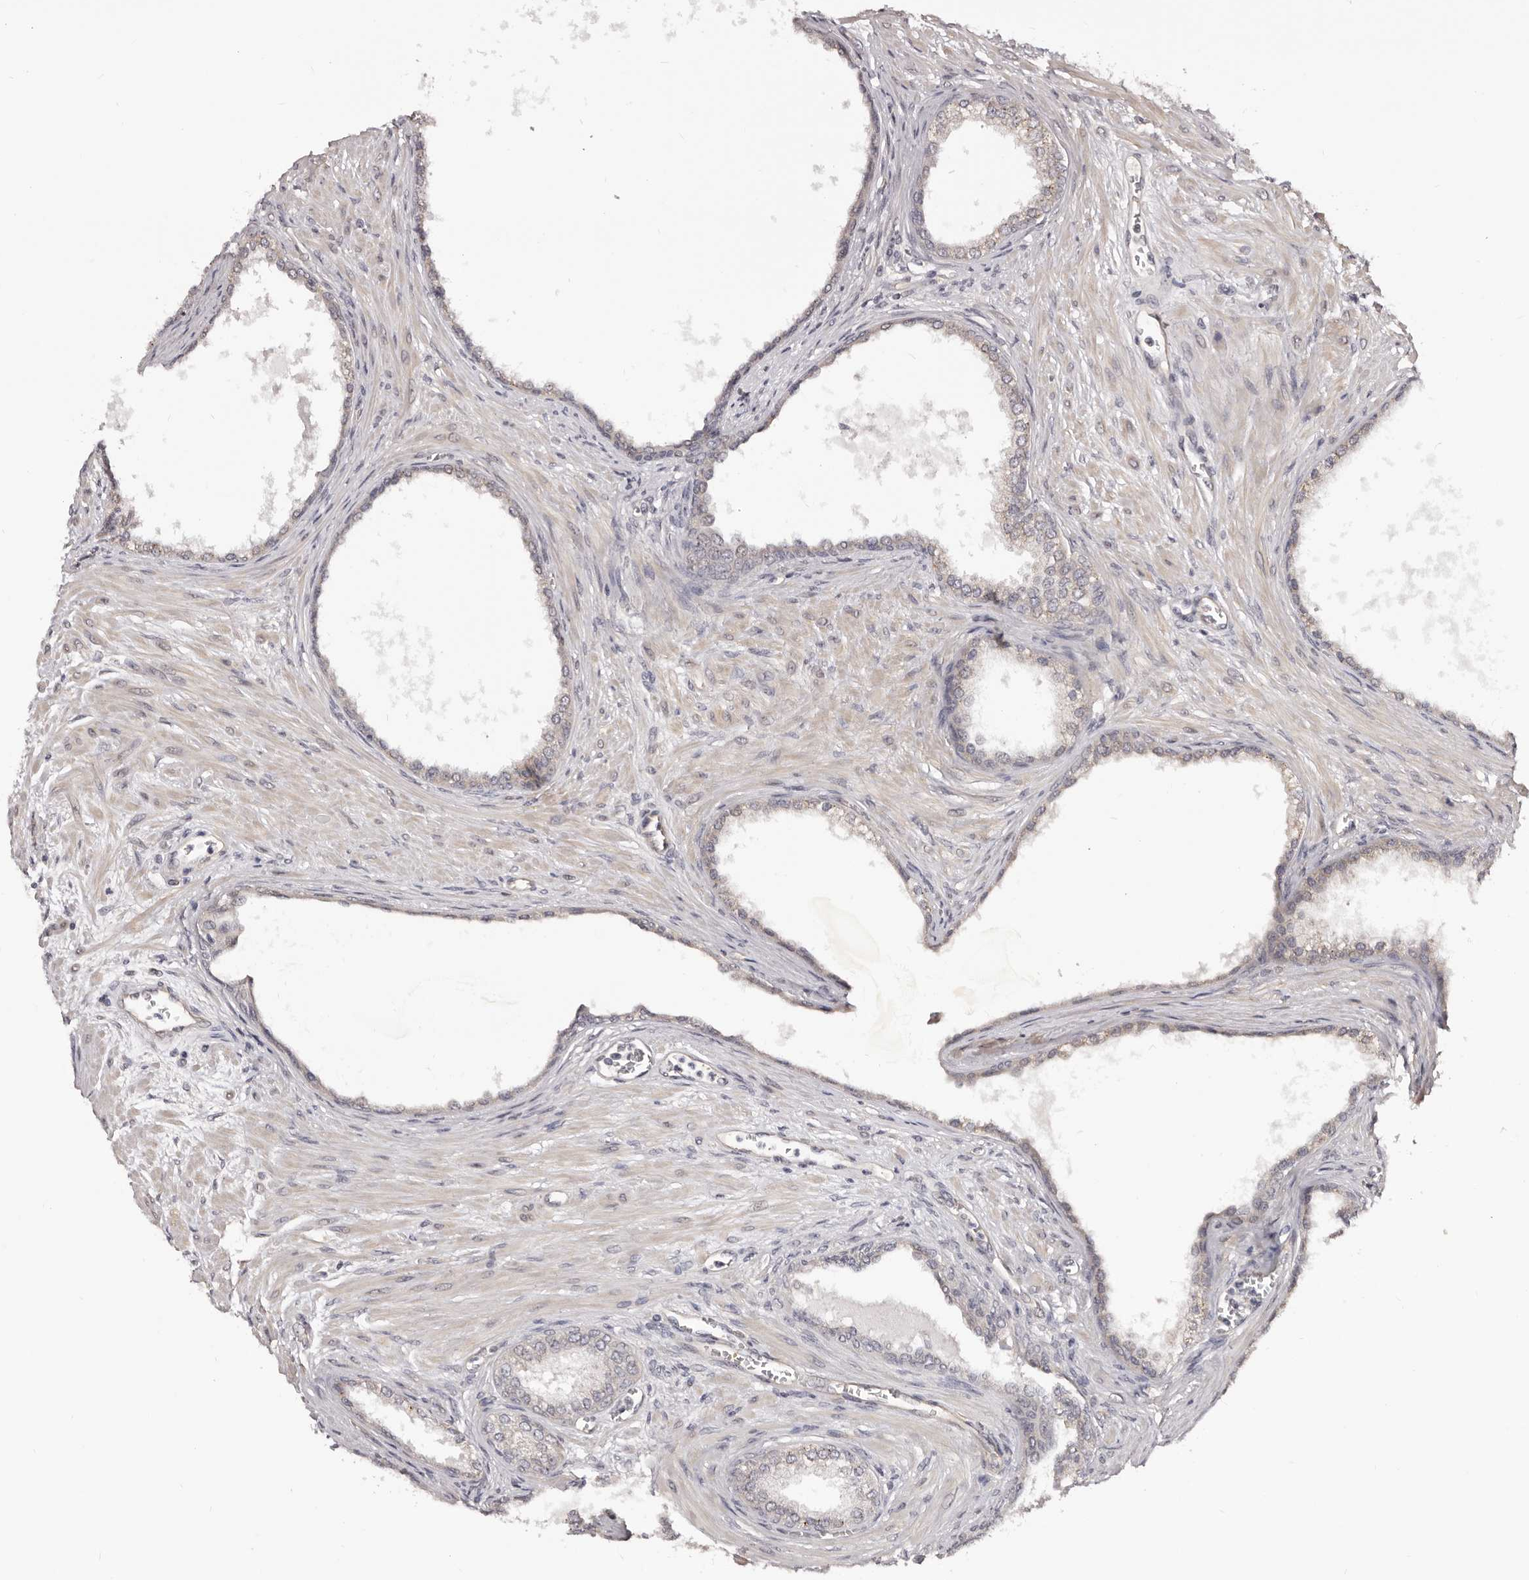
{"staining": {"intensity": "negative", "quantity": "none", "location": "none"}, "tissue": "prostate cancer", "cell_type": "Tumor cells", "image_type": "cancer", "snomed": [{"axis": "morphology", "description": "Normal tissue, NOS"}, {"axis": "morphology", "description": "Adenocarcinoma, Low grade"}, {"axis": "topography", "description": "Prostate"}, {"axis": "topography", "description": "Peripheral nerve tissue"}], "caption": "Immunohistochemistry (IHC) photomicrograph of prostate low-grade adenocarcinoma stained for a protein (brown), which exhibits no expression in tumor cells.", "gene": "NOL12", "patient": {"sex": "male", "age": 71}}